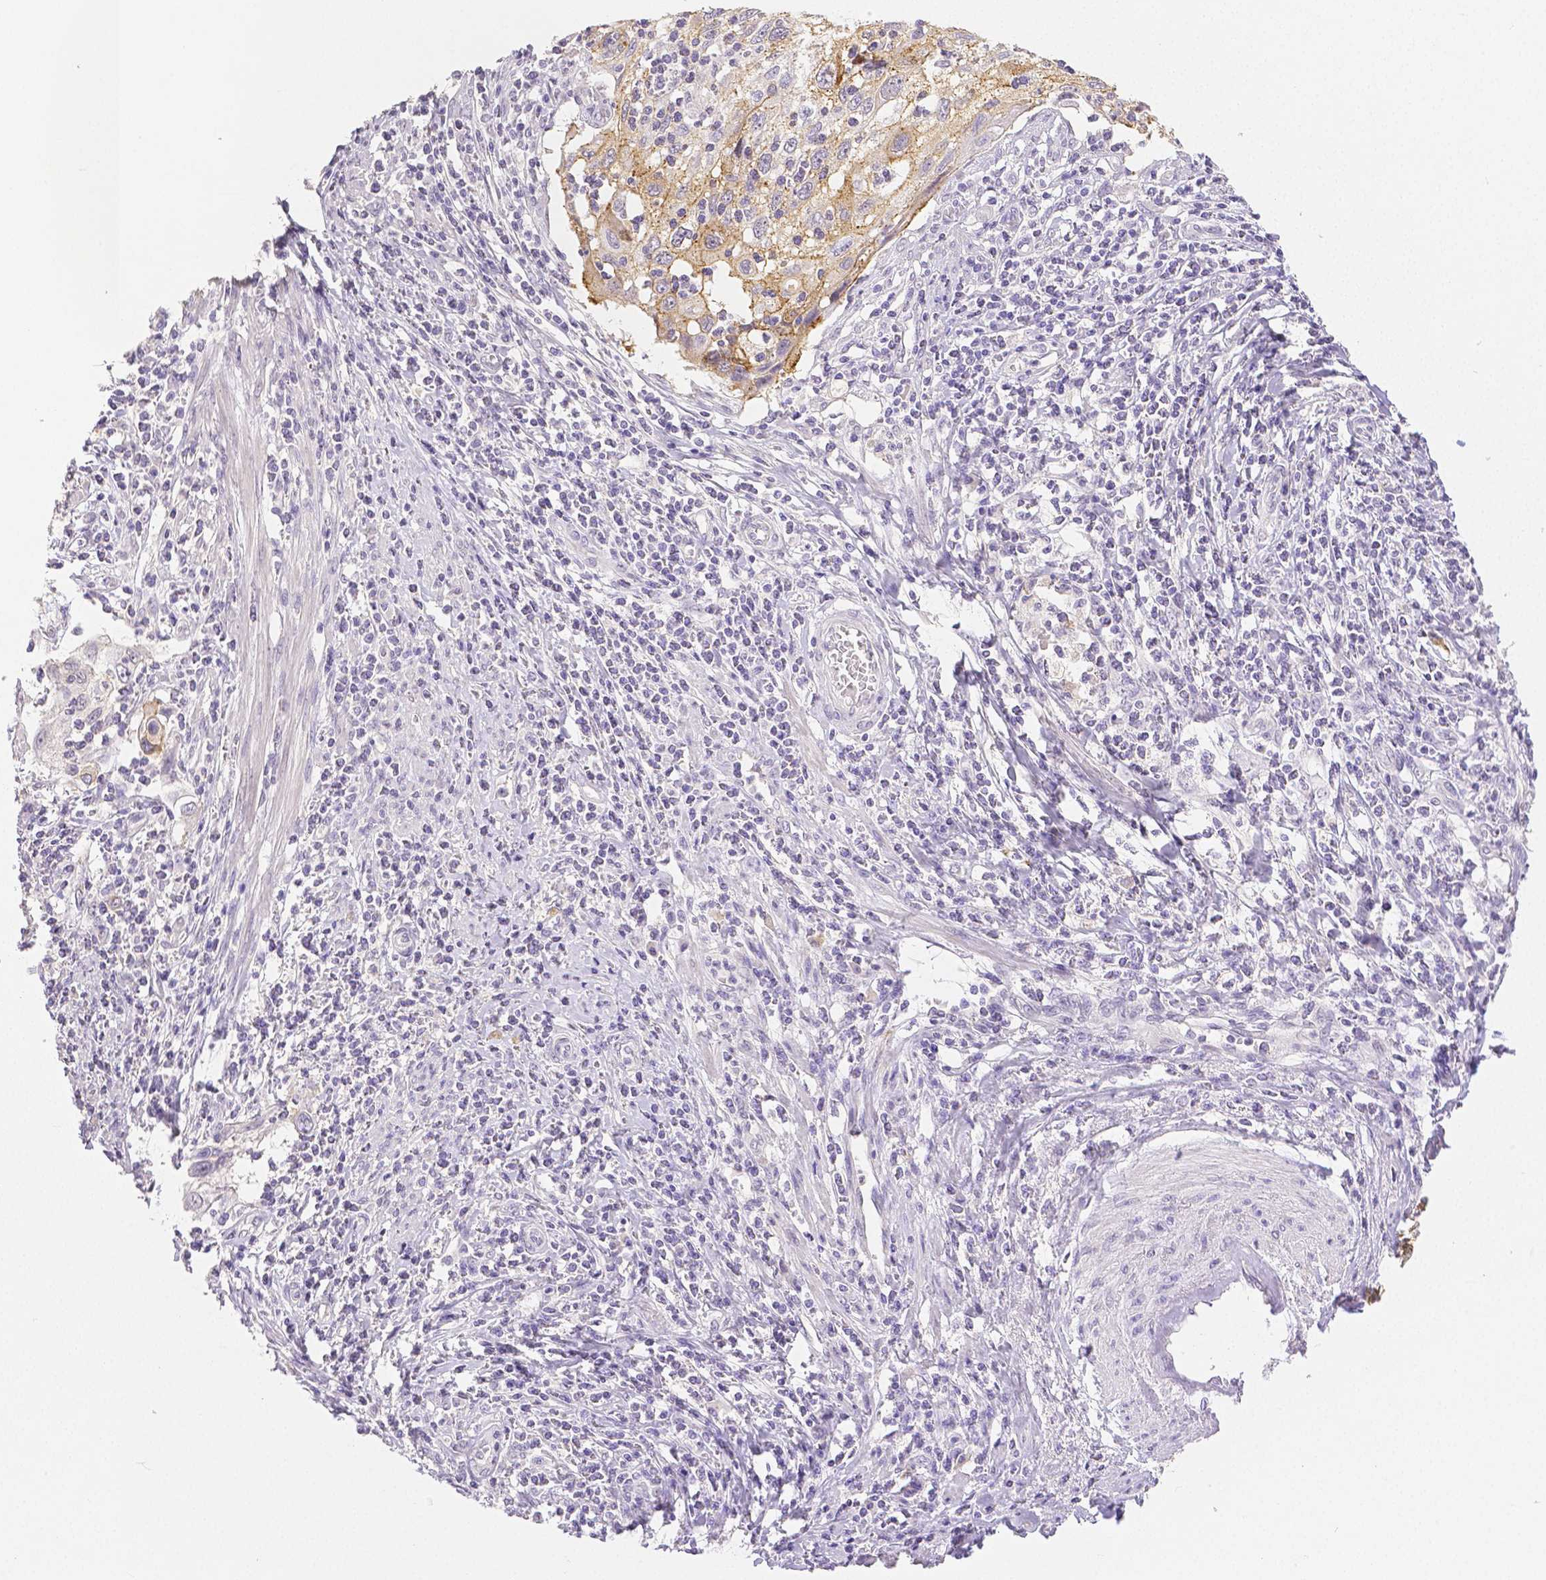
{"staining": {"intensity": "moderate", "quantity": "<25%", "location": "cytoplasmic/membranous"}, "tissue": "cervical cancer", "cell_type": "Tumor cells", "image_type": "cancer", "snomed": [{"axis": "morphology", "description": "Squamous cell carcinoma, NOS"}, {"axis": "topography", "description": "Cervix"}], "caption": "Immunohistochemistry (IHC) micrograph of neoplastic tissue: human cervical squamous cell carcinoma stained using IHC shows low levels of moderate protein expression localized specifically in the cytoplasmic/membranous of tumor cells, appearing as a cytoplasmic/membranous brown color.", "gene": "OCLN", "patient": {"sex": "female", "age": 70}}